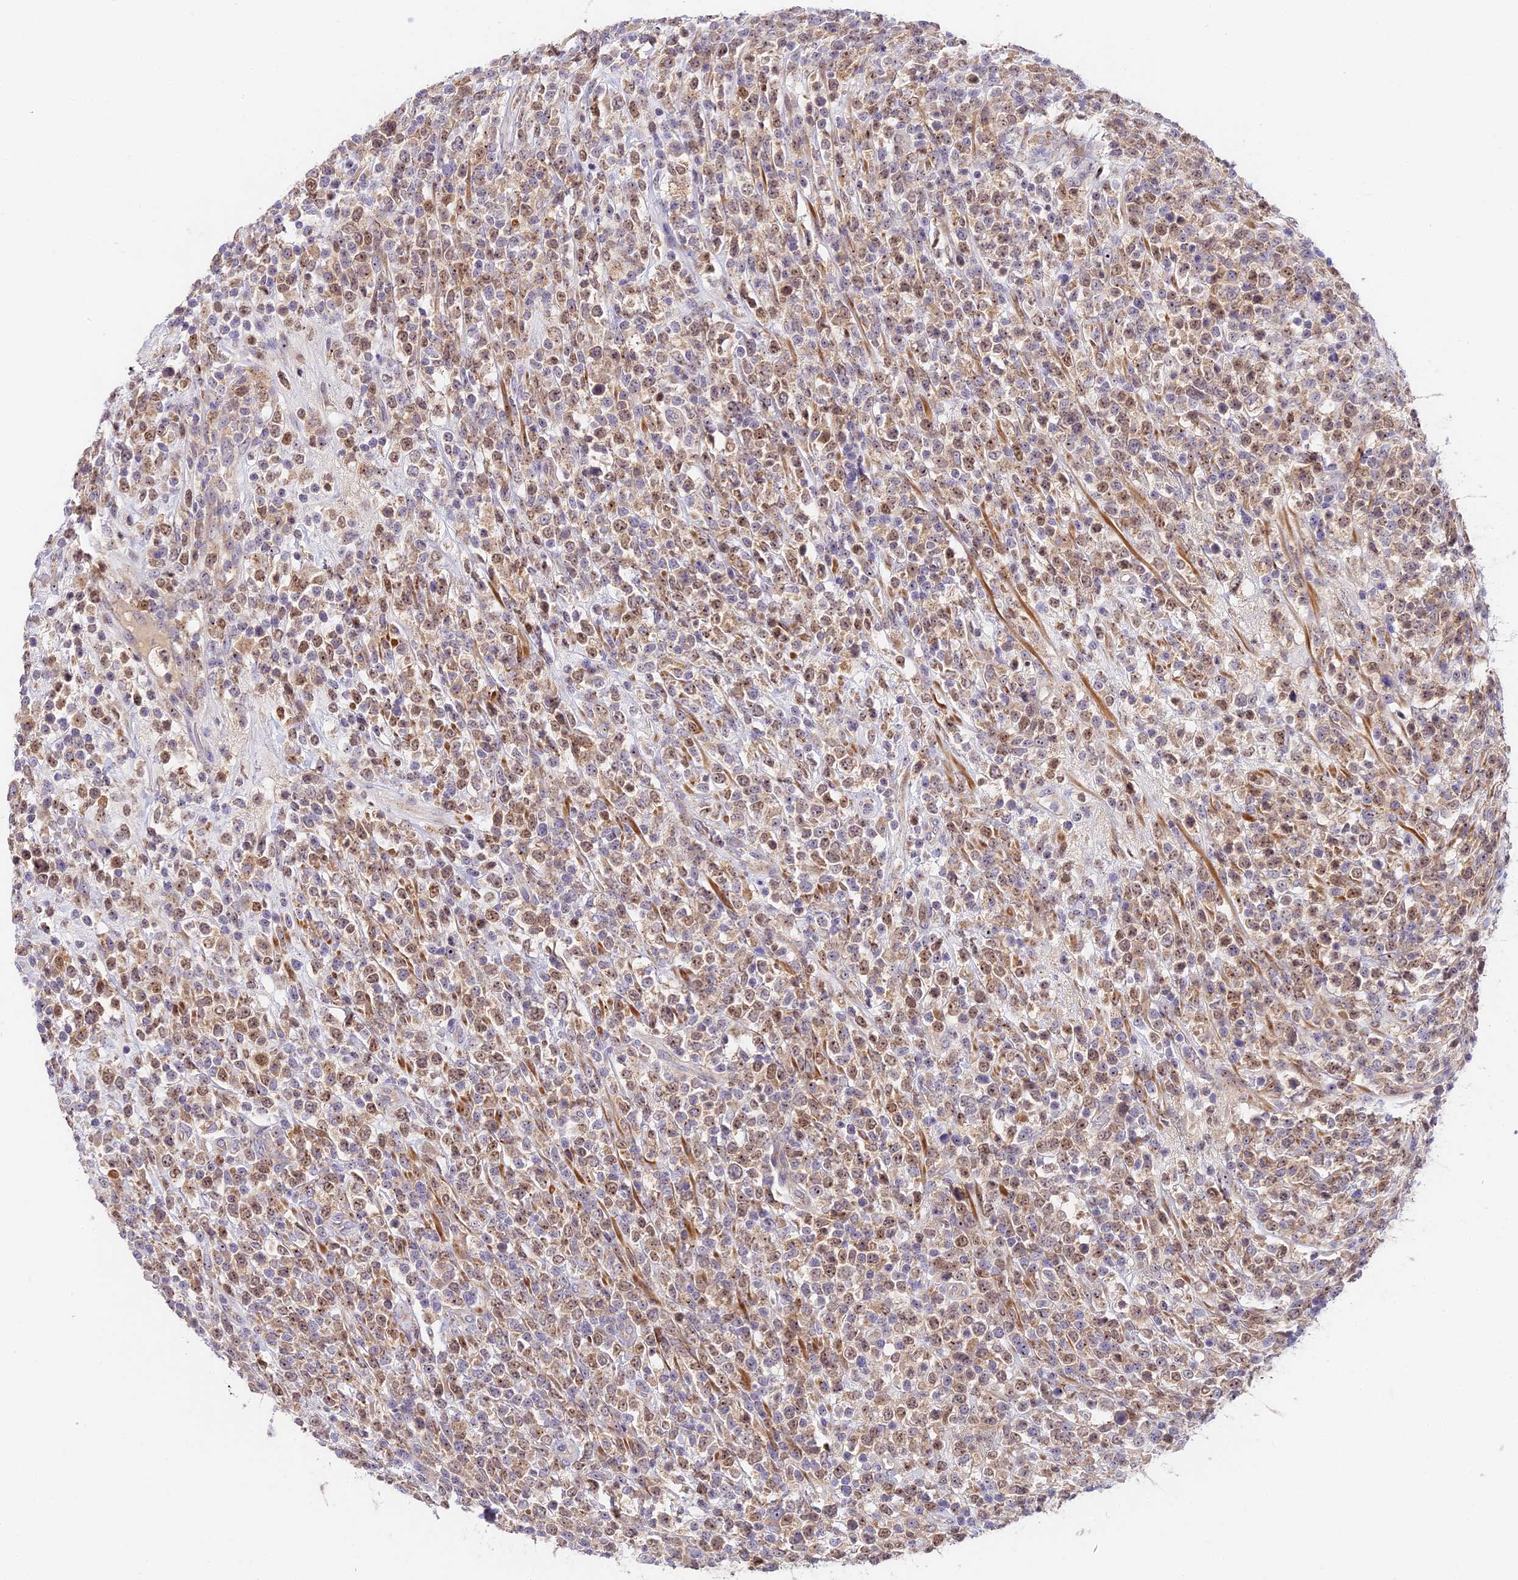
{"staining": {"intensity": "moderate", "quantity": "25%-75%", "location": "nuclear"}, "tissue": "lymphoma", "cell_type": "Tumor cells", "image_type": "cancer", "snomed": [{"axis": "morphology", "description": "Malignant lymphoma, non-Hodgkin's type, High grade"}, {"axis": "topography", "description": "Colon"}], "caption": "Lymphoma stained with DAB (3,3'-diaminobenzidine) IHC exhibits medium levels of moderate nuclear expression in about 25%-75% of tumor cells.", "gene": "RAD51", "patient": {"sex": "female", "age": 53}}